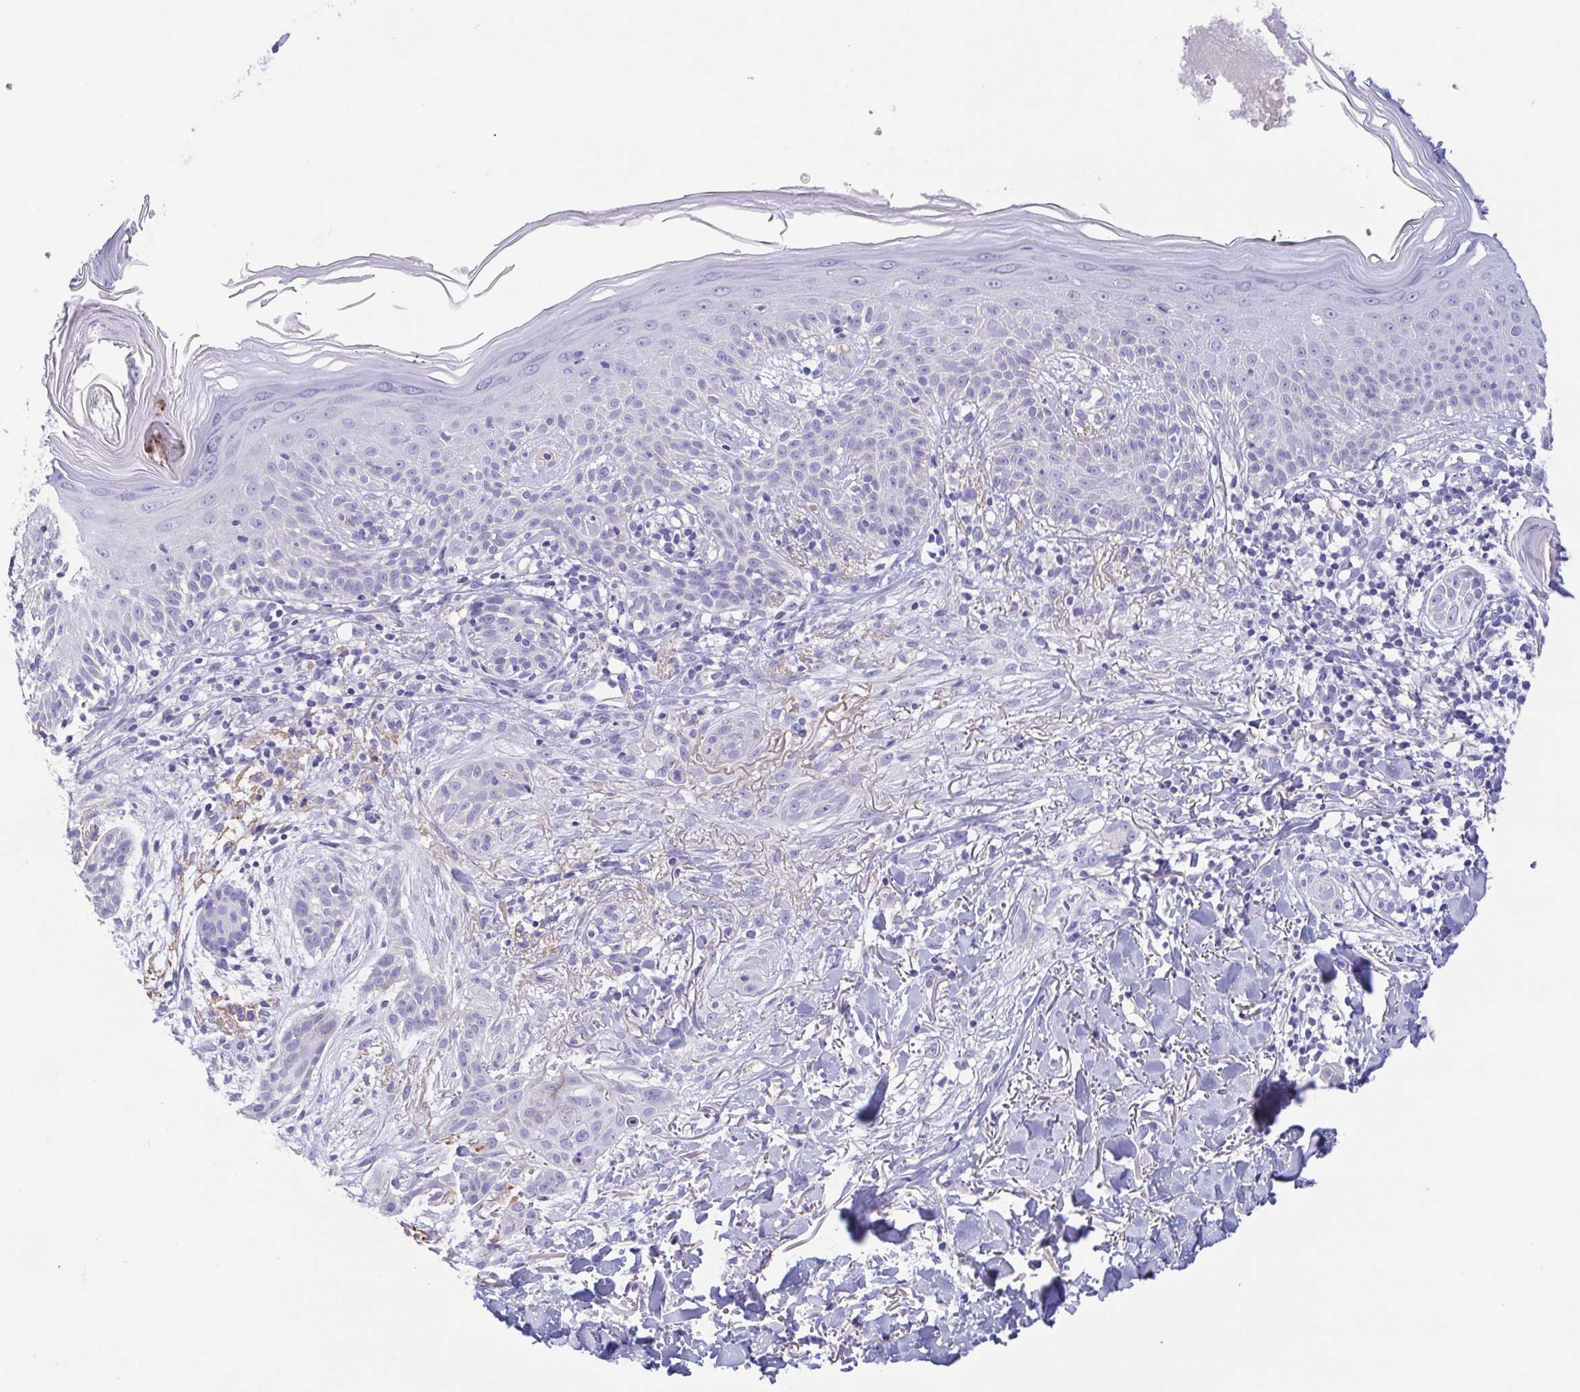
{"staining": {"intensity": "negative", "quantity": "none", "location": "none"}, "tissue": "skin cancer", "cell_type": "Tumor cells", "image_type": "cancer", "snomed": [{"axis": "morphology", "description": "Basal cell carcinoma"}, {"axis": "morphology", "description": "BCC, high aggressive"}, {"axis": "topography", "description": "Skin"}], "caption": "Basal cell carcinoma (skin) stained for a protein using IHC exhibits no positivity tumor cells.", "gene": "TREH", "patient": {"sex": "male", "age": 64}}